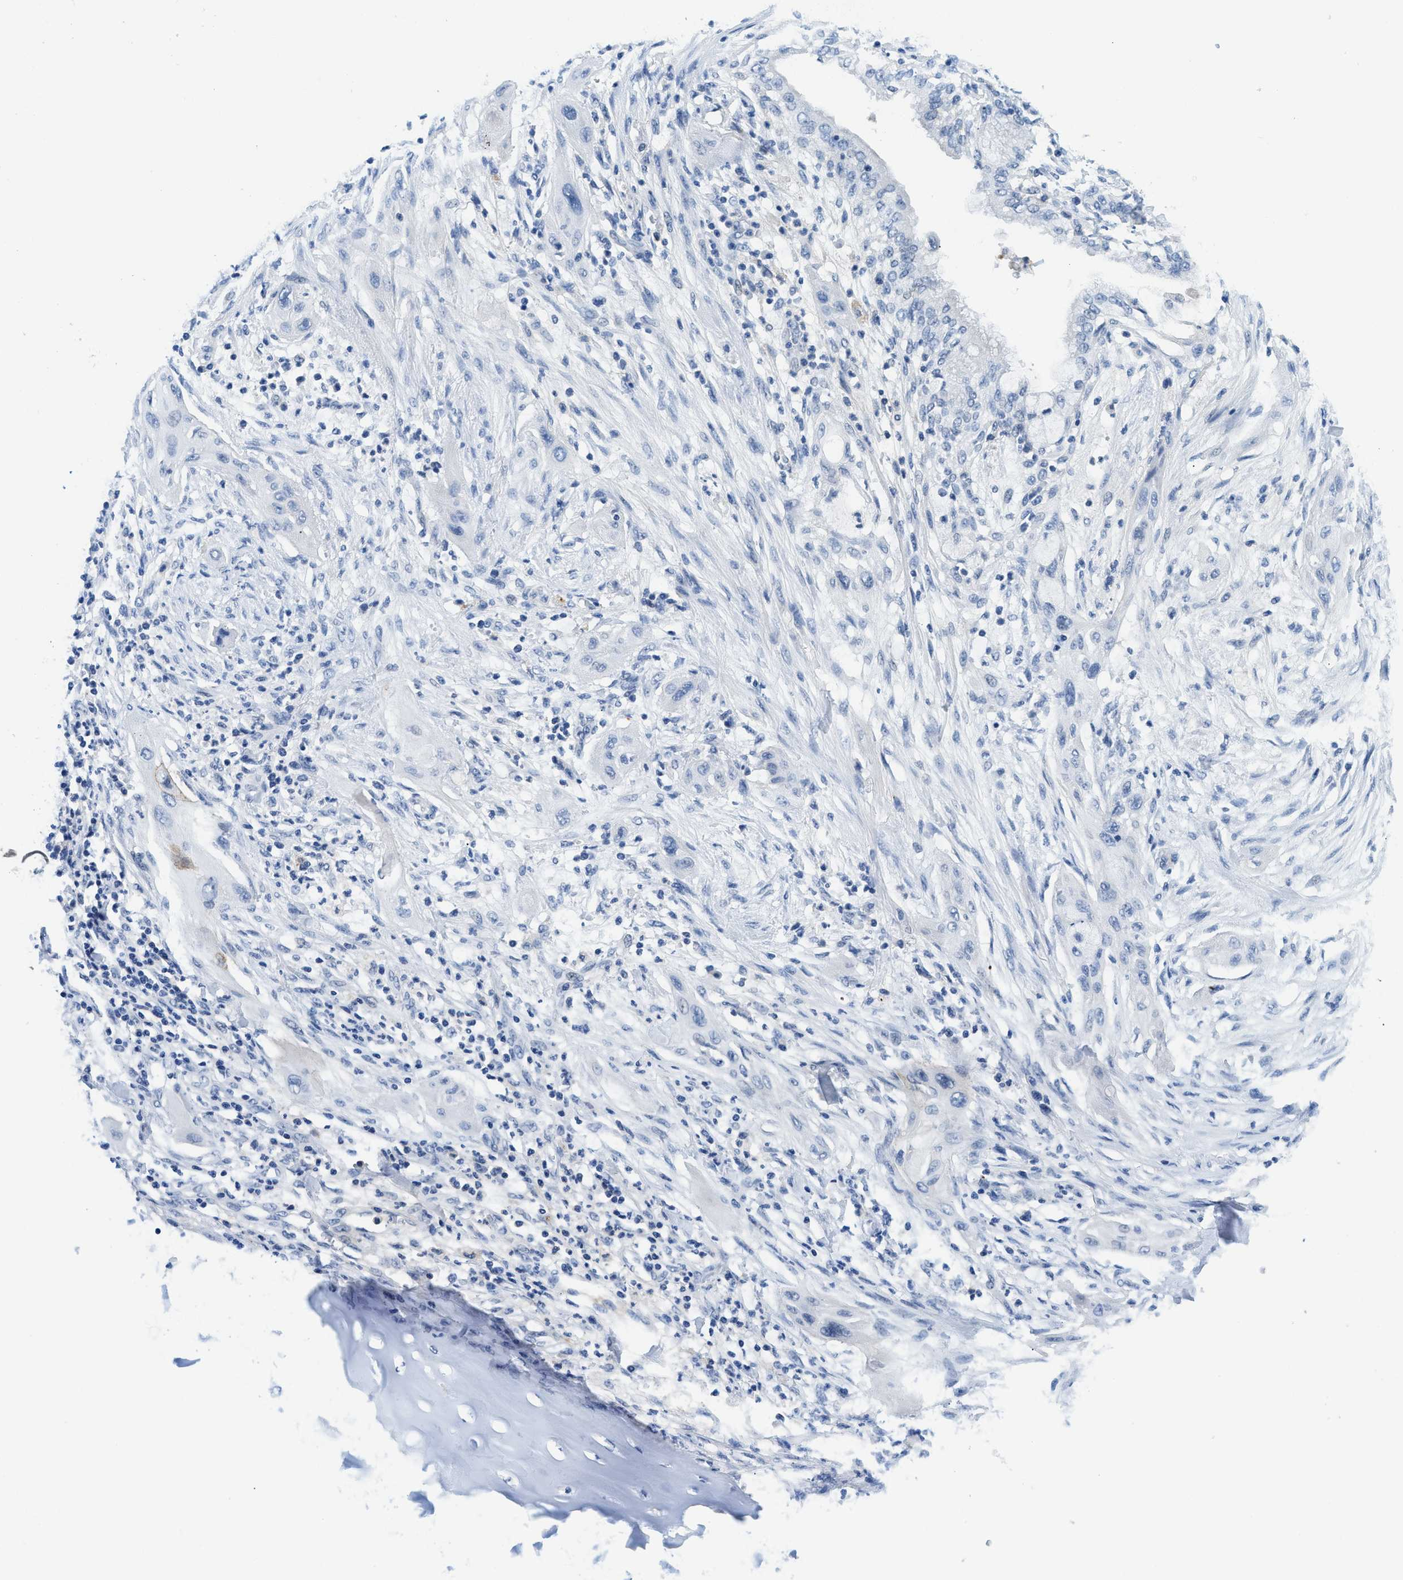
{"staining": {"intensity": "negative", "quantity": "none", "location": "none"}, "tissue": "lung cancer", "cell_type": "Tumor cells", "image_type": "cancer", "snomed": [{"axis": "morphology", "description": "Squamous cell carcinoma, NOS"}, {"axis": "topography", "description": "Lung"}], "caption": "DAB immunohistochemical staining of lung squamous cell carcinoma demonstrates no significant positivity in tumor cells.", "gene": "MBL2", "patient": {"sex": "female", "age": 47}}